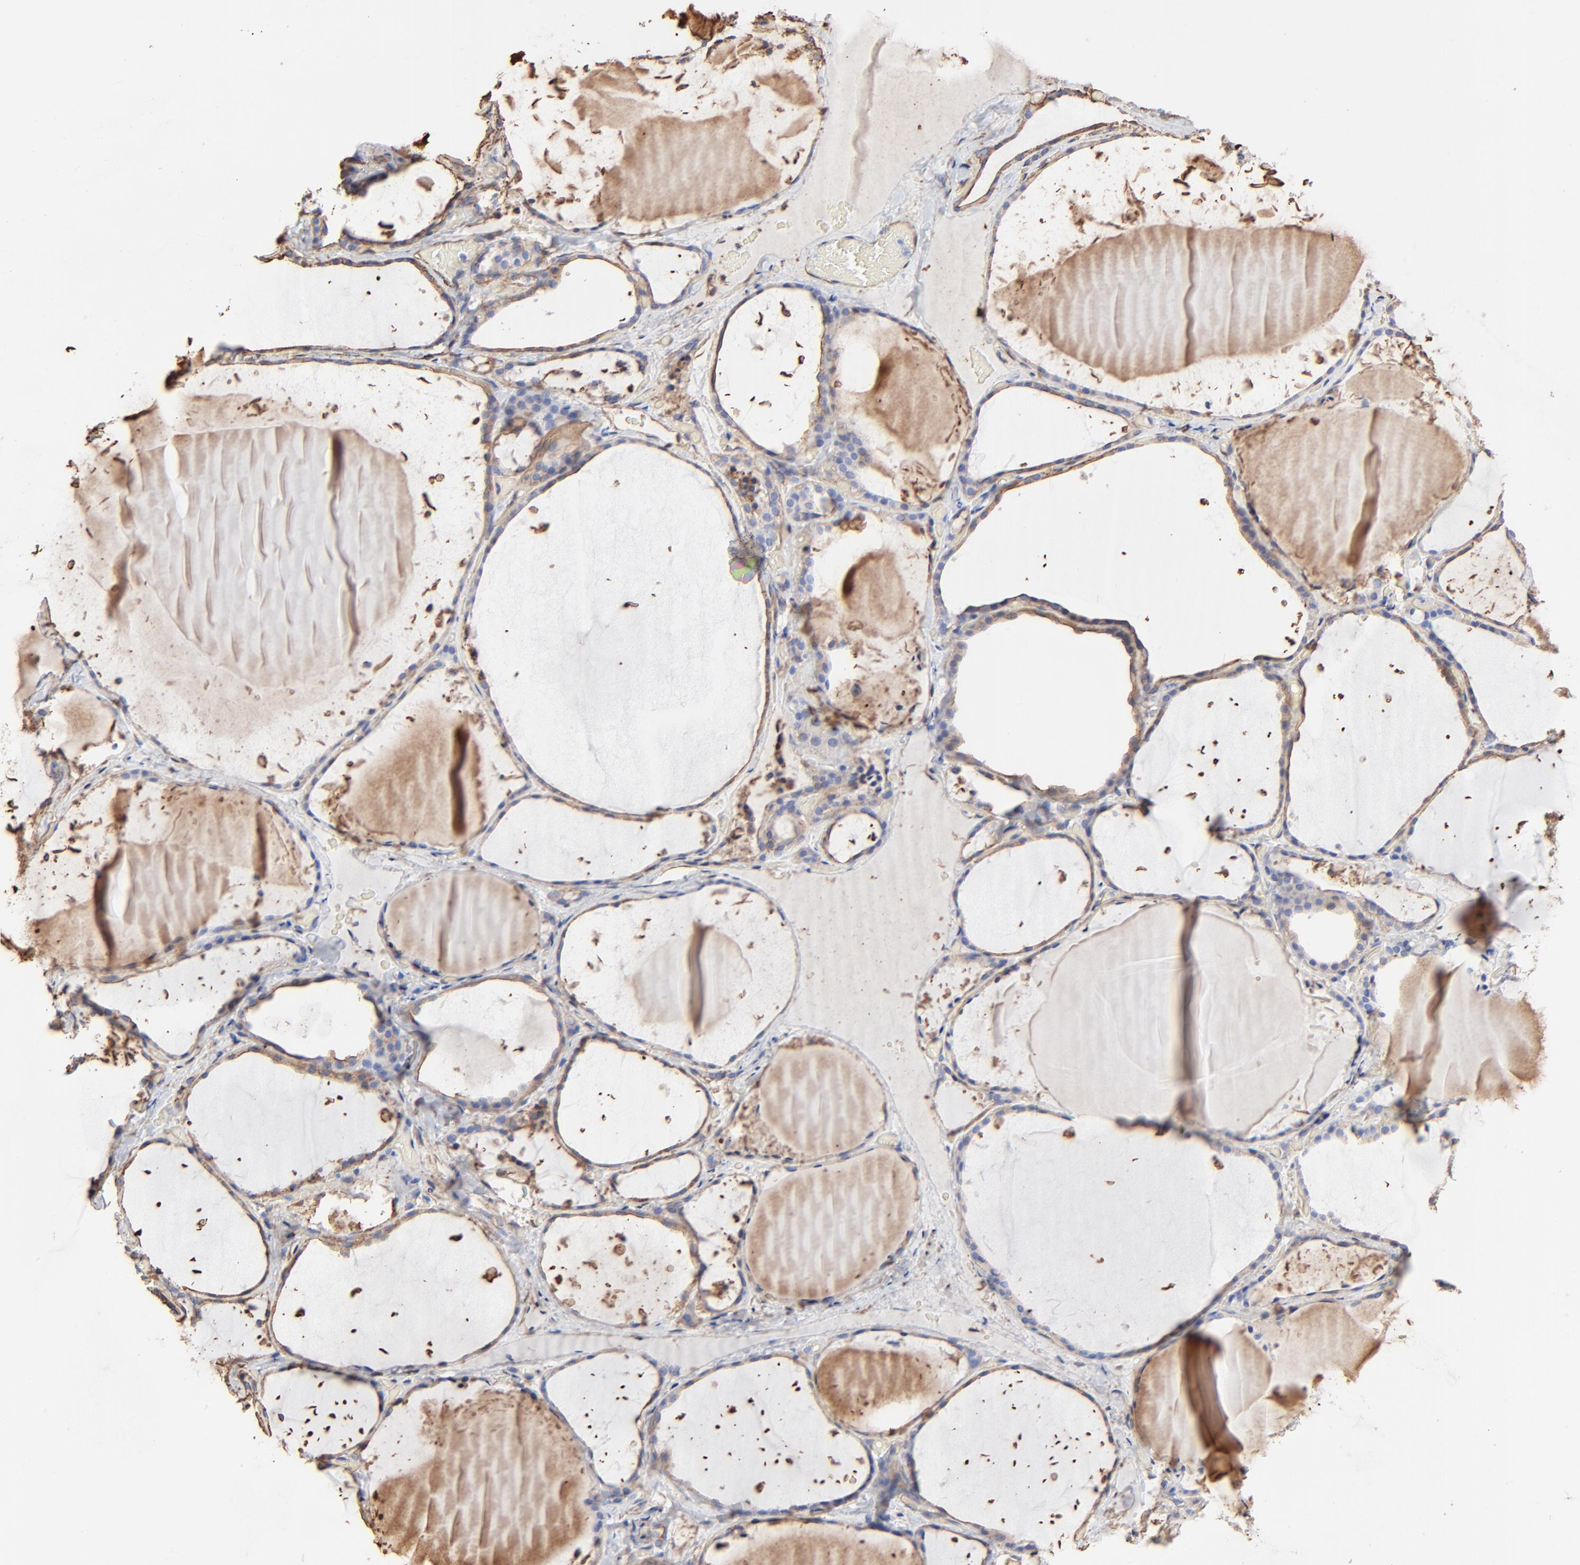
{"staining": {"intensity": "negative", "quantity": "none", "location": "none"}, "tissue": "thyroid gland", "cell_type": "Glandular cells", "image_type": "normal", "snomed": [{"axis": "morphology", "description": "Normal tissue, NOS"}, {"axis": "topography", "description": "Thyroid gland"}], "caption": "This is a histopathology image of immunohistochemistry staining of normal thyroid gland, which shows no staining in glandular cells. (DAB (3,3'-diaminobenzidine) immunohistochemistry (IHC), high magnification).", "gene": "CAV1", "patient": {"sex": "female", "age": 22}}